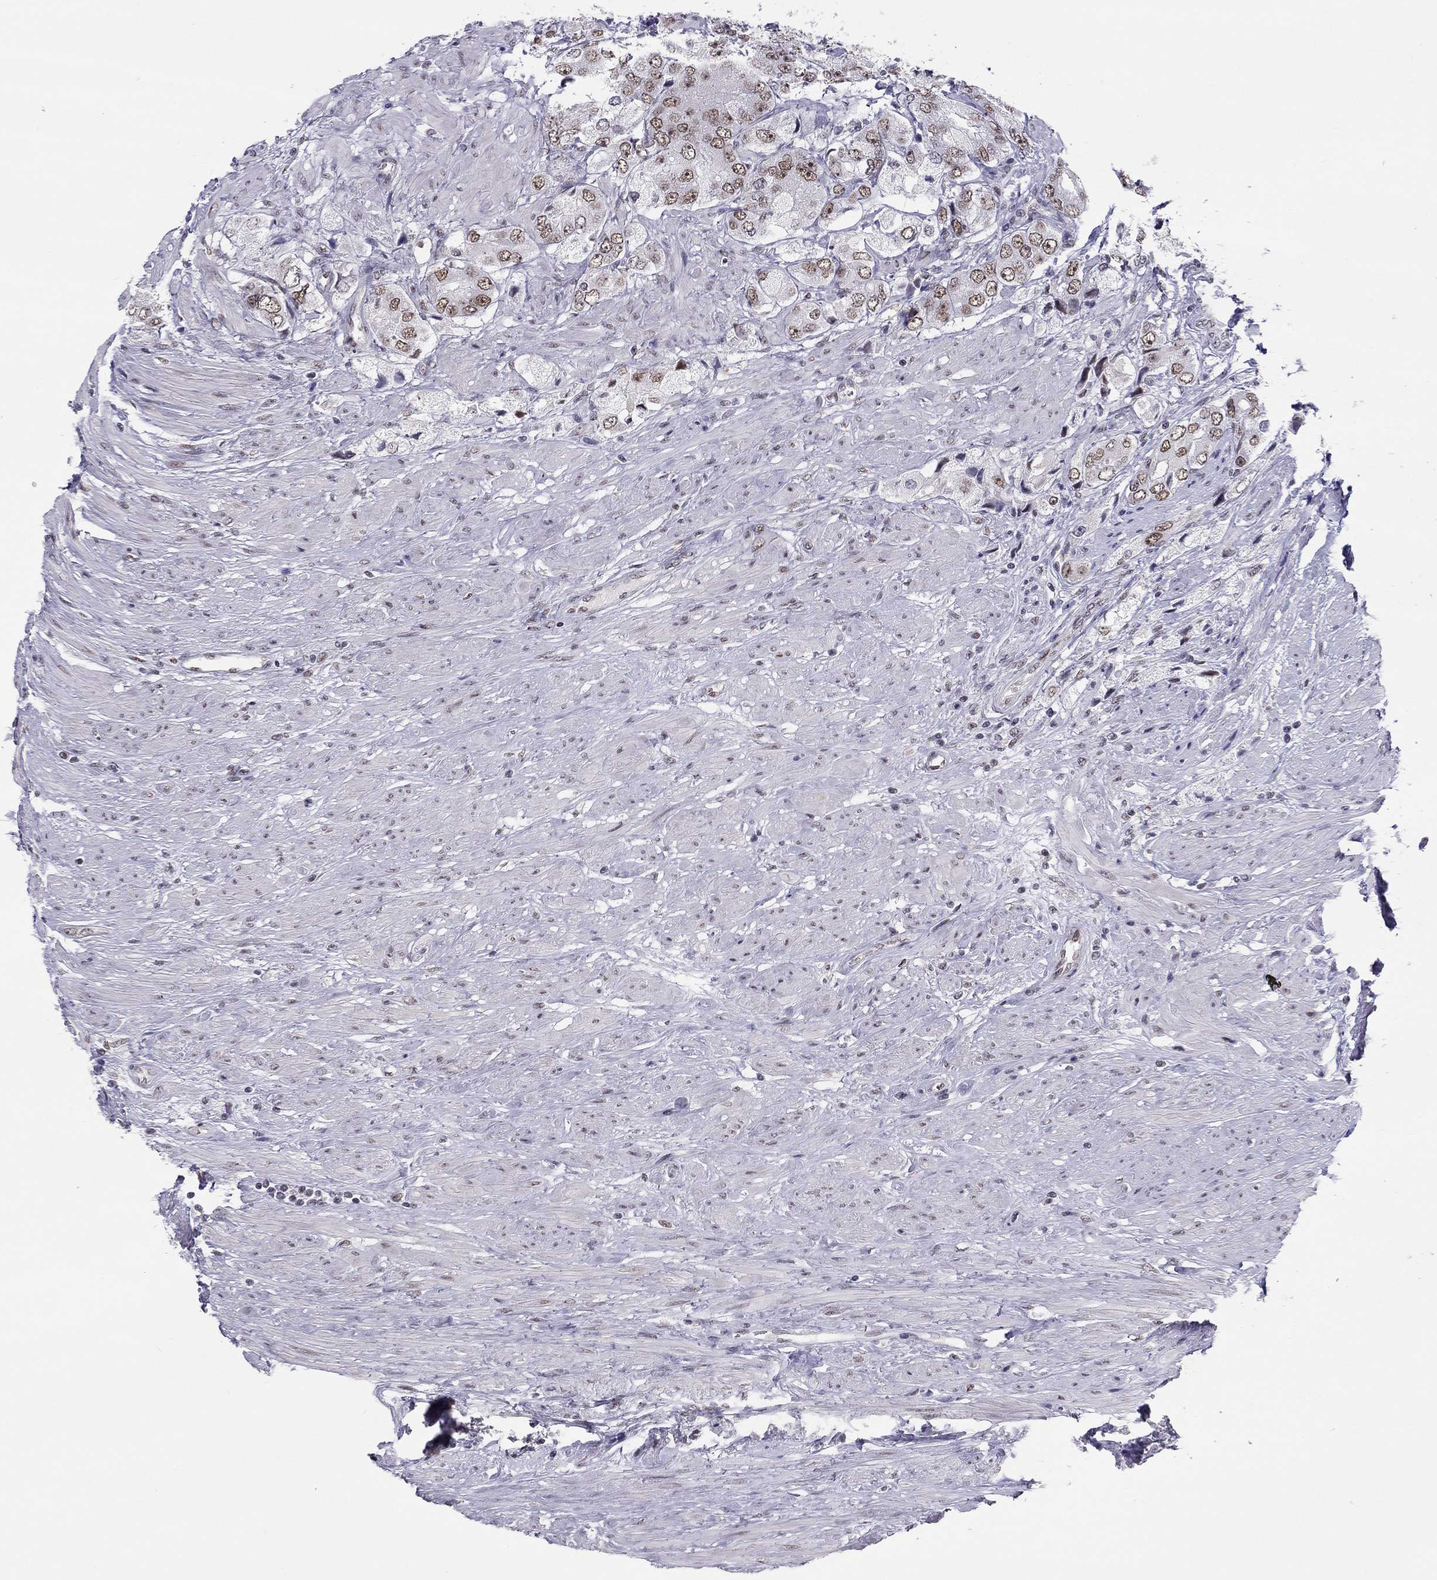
{"staining": {"intensity": "moderate", "quantity": "<25%", "location": "nuclear"}, "tissue": "prostate cancer", "cell_type": "Tumor cells", "image_type": "cancer", "snomed": [{"axis": "morphology", "description": "Adenocarcinoma, Low grade"}, {"axis": "topography", "description": "Prostate"}], "caption": "Protein positivity by immunohistochemistry (IHC) shows moderate nuclear positivity in approximately <25% of tumor cells in prostate cancer (low-grade adenocarcinoma). Using DAB (3,3'-diaminobenzidine) (brown) and hematoxylin (blue) stains, captured at high magnification using brightfield microscopy.", "gene": "DOT1L", "patient": {"sex": "male", "age": 69}}